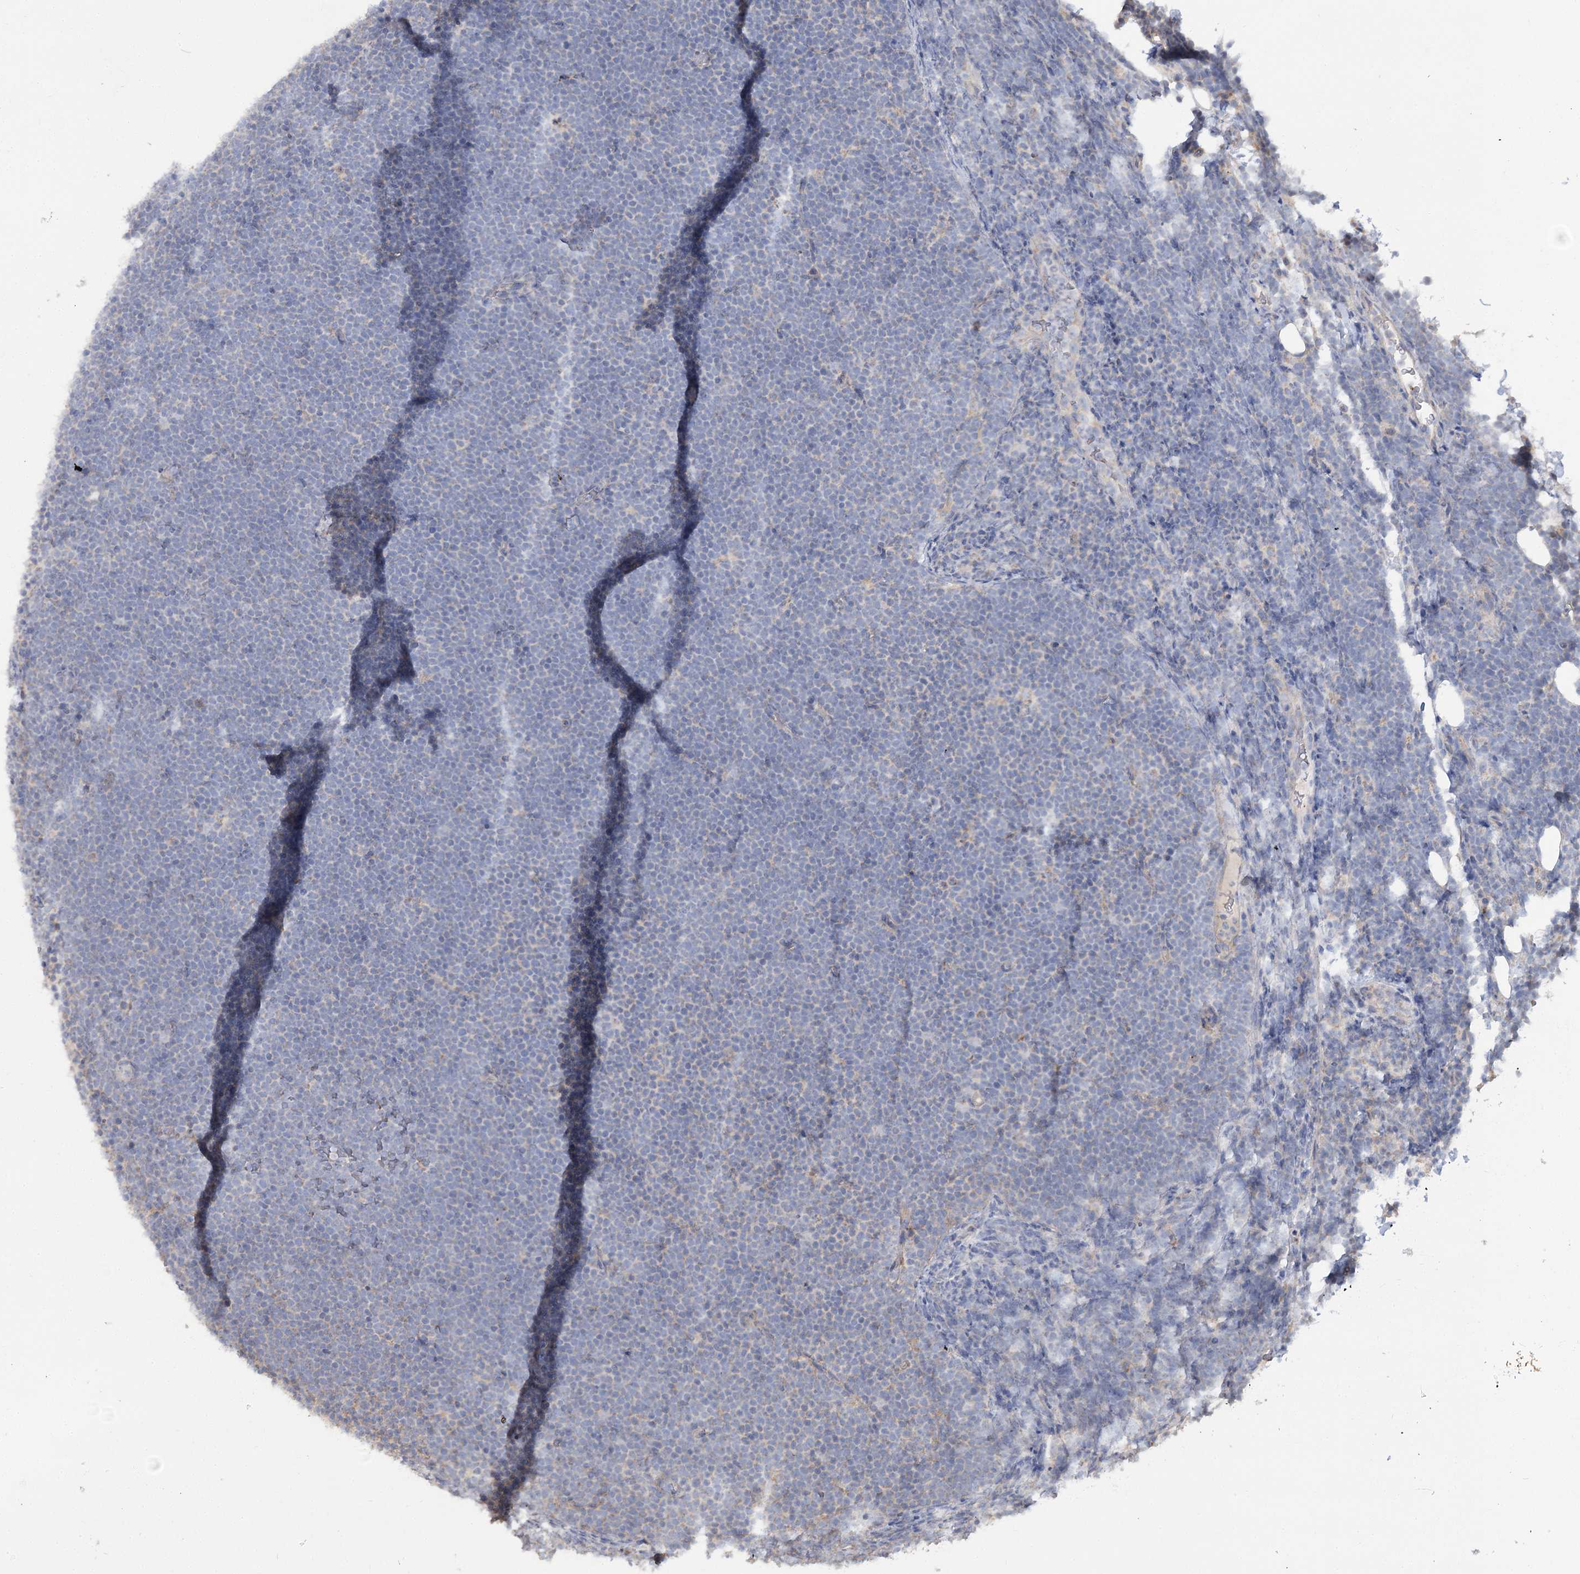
{"staining": {"intensity": "negative", "quantity": "none", "location": "none"}, "tissue": "lymphoma", "cell_type": "Tumor cells", "image_type": "cancer", "snomed": [{"axis": "morphology", "description": "Malignant lymphoma, non-Hodgkin's type, High grade"}, {"axis": "topography", "description": "Lymph node"}], "caption": "High power microscopy photomicrograph of an immunohistochemistry photomicrograph of malignant lymphoma, non-Hodgkin's type (high-grade), revealing no significant staining in tumor cells. Nuclei are stained in blue.", "gene": "TMEM187", "patient": {"sex": "male", "age": 13}}